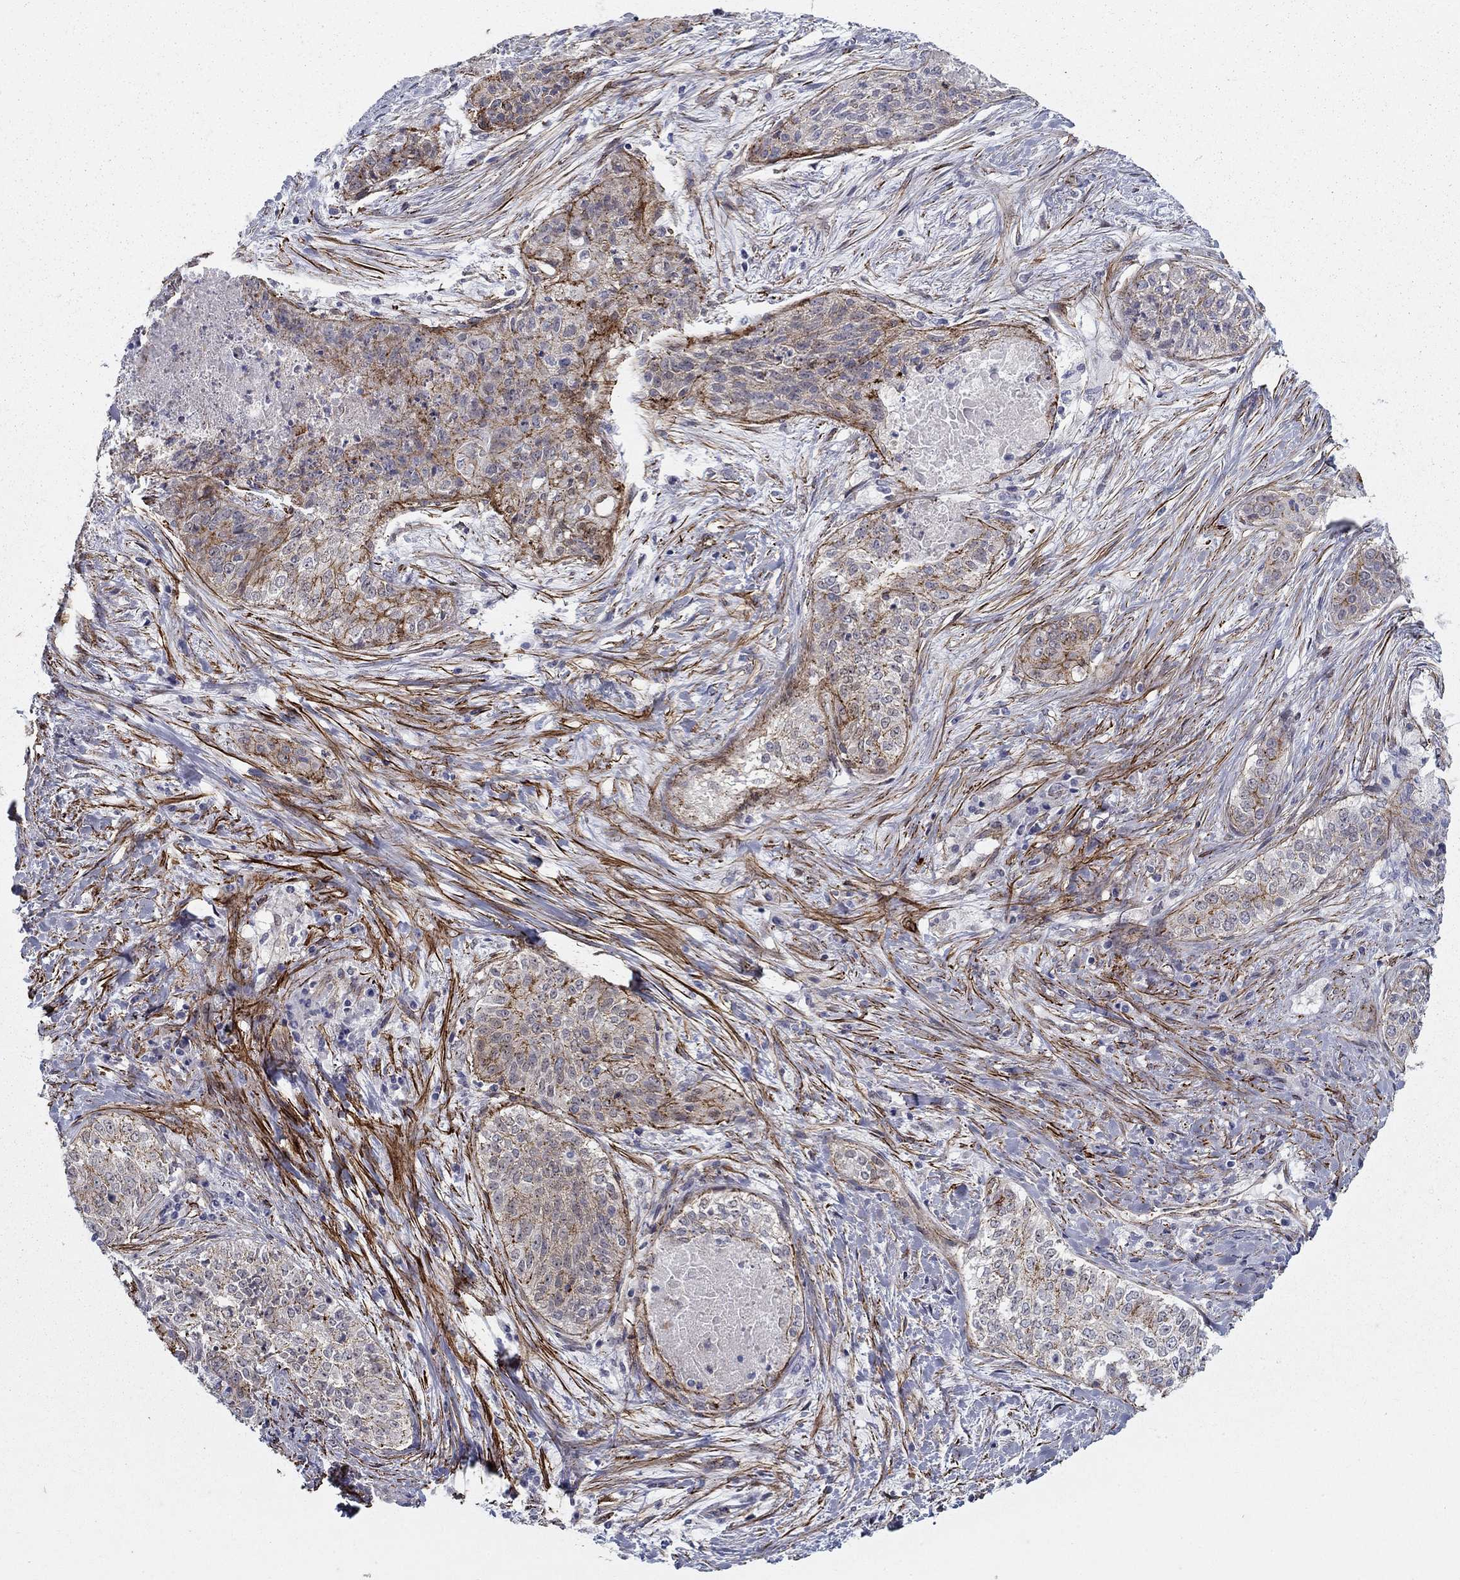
{"staining": {"intensity": "moderate", "quantity": "25%-75%", "location": "cytoplasmic/membranous"}, "tissue": "lung cancer", "cell_type": "Tumor cells", "image_type": "cancer", "snomed": [{"axis": "morphology", "description": "Squamous cell carcinoma, NOS"}, {"axis": "topography", "description": "Lung"}], "caption": "Immunohistochemical staining of human lung cancer (squamous cell carcinoma) exhibits moderate cytoplasmic/membranous protein staining in approximately 25%-75% of tumor cells. (DAB IHC with brightfield microscopy, high magnification).", "gene": "KRBA1", "patient": {"sex": "male", "age": 64}}